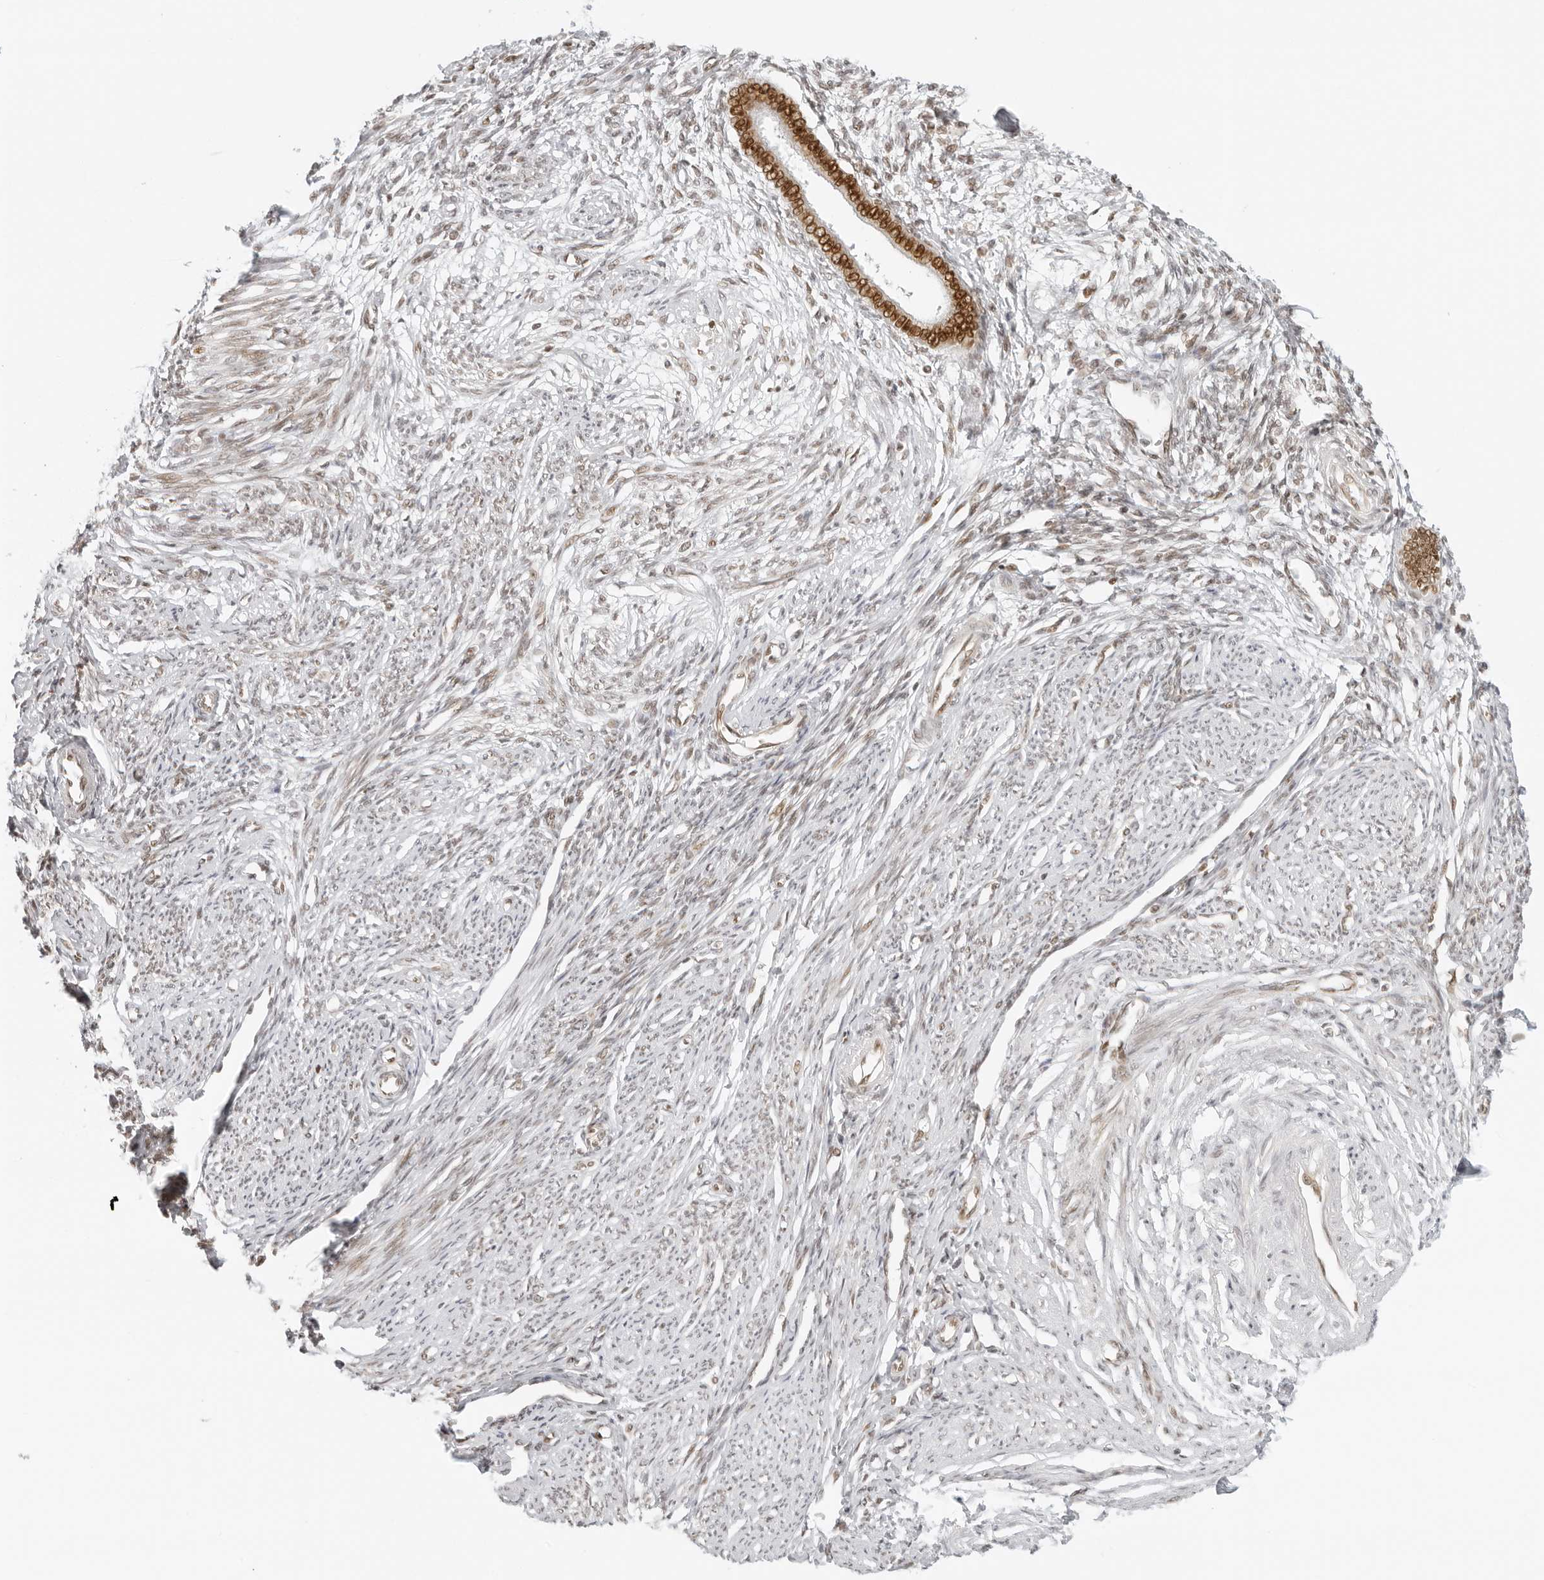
{"staining": {"intensity": "weak", "quantity": "25%-75%", "location": "cytoplasmic/membranous,nuclear"}, "tissue": "endometrium", "cell_type": "Cells in endometrial stroma", "image_type": "normal", "snomed": [{"axis": "morphology", "description": "Normal tissue, NOS"}, {"axis": "topography", "description": "Endometrium"}], "caption": "Human endometrium stained with a brown dye shows weak cytoplasmic/membranous,nuclear positive expression in approximately 25%-75% of cells in endometrial stroma.", "gene": "RCC1", "patient": {"sex": "female", "age": 56}}